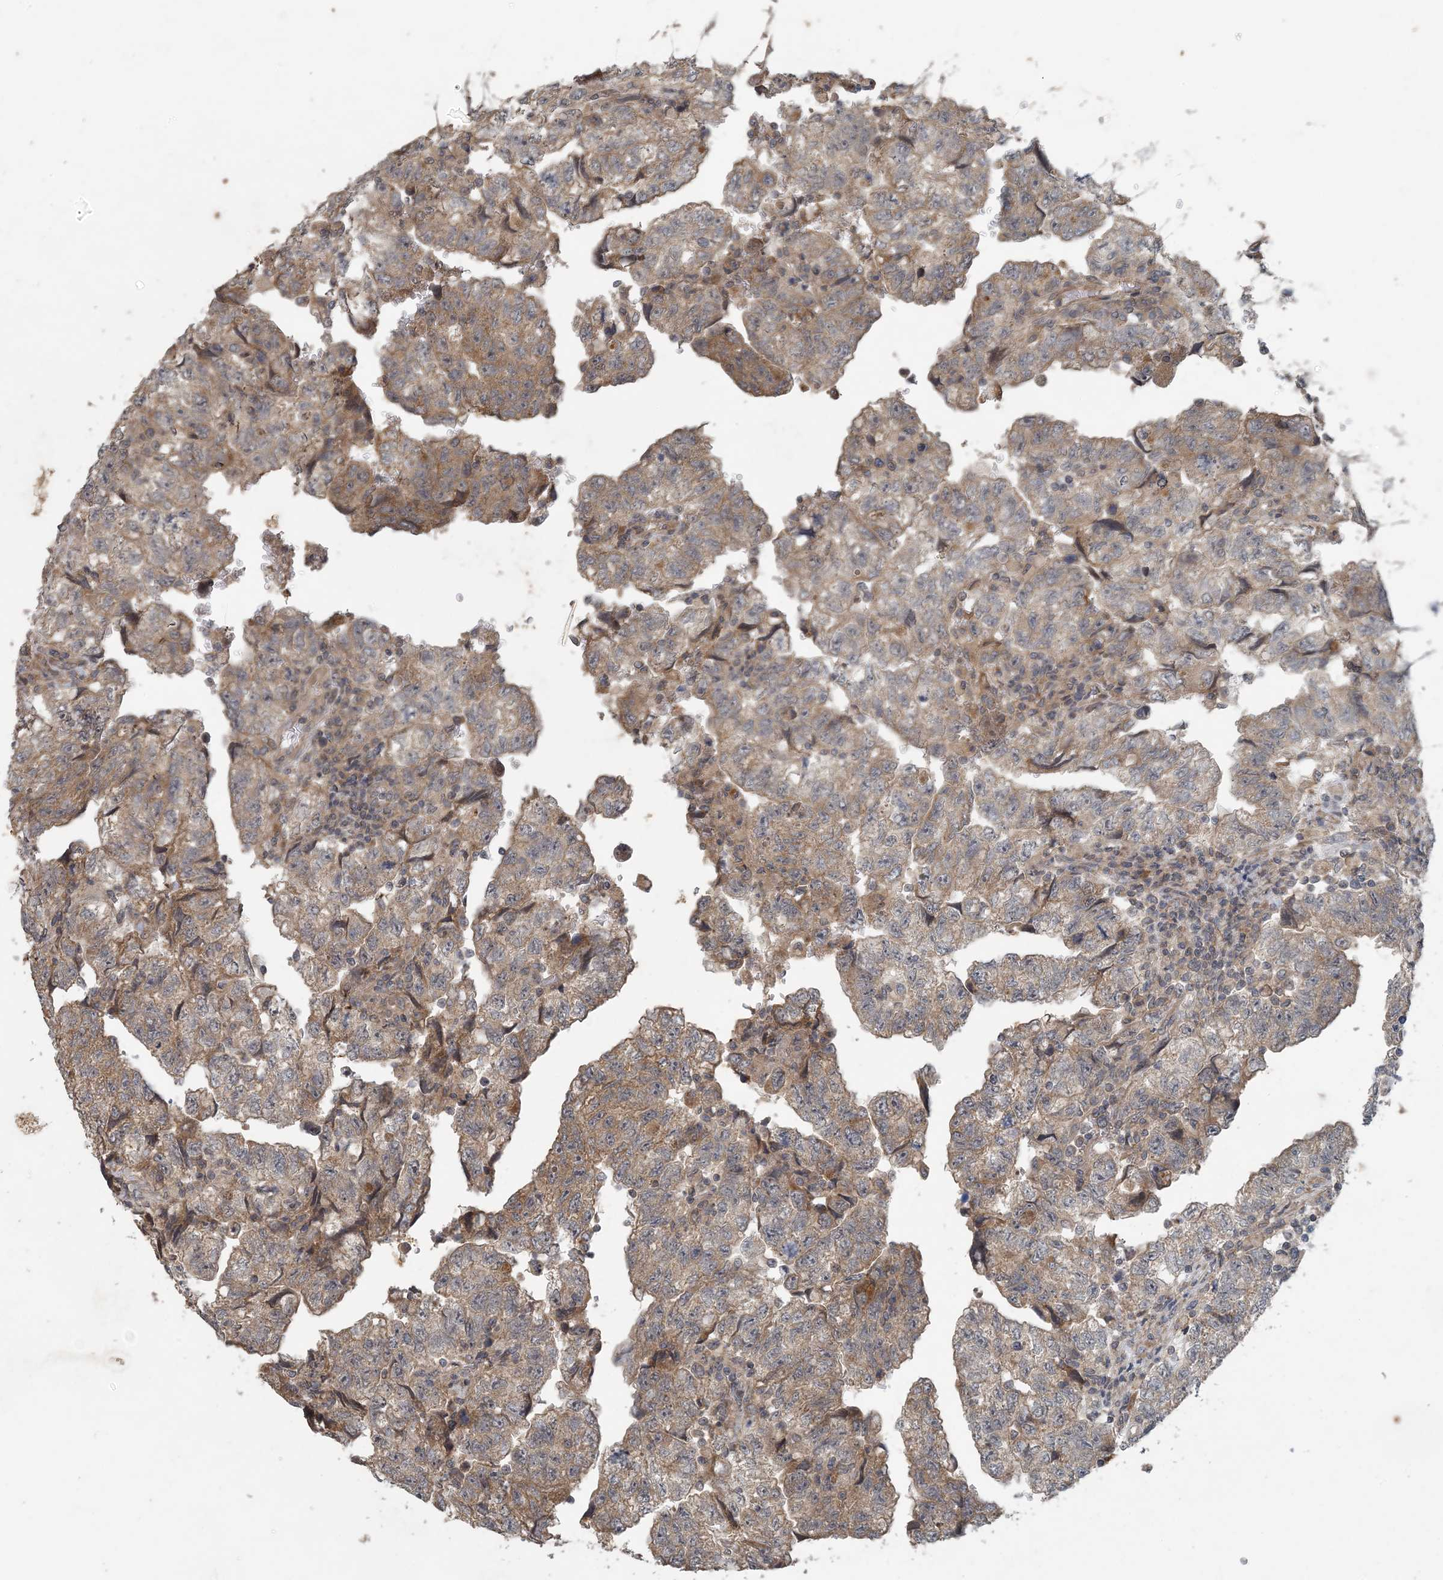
{"staining": {"intensity": "weak", "quantity": ">75%", "location": "cytoplasmic/membranous"}, "tissue": "testis cancer", "cell_type": "Tumor cells", "image_type": "cancer", "snomed": [{"axis": "morphology", "description": "Carcinoma, Embryonal, NOS"}, {"axis": "topography", "description": "Testis"}], "caption": "Protein analysis of testis cancer tissue shows weak cytoplasmic/membranous staining in approximately >75% of tumor cells. (brown staining indicates protein expression, while blue staining denotes nuclei).", "gene": "MYO9B", "patient": {"sex": "male", "age": 36}}